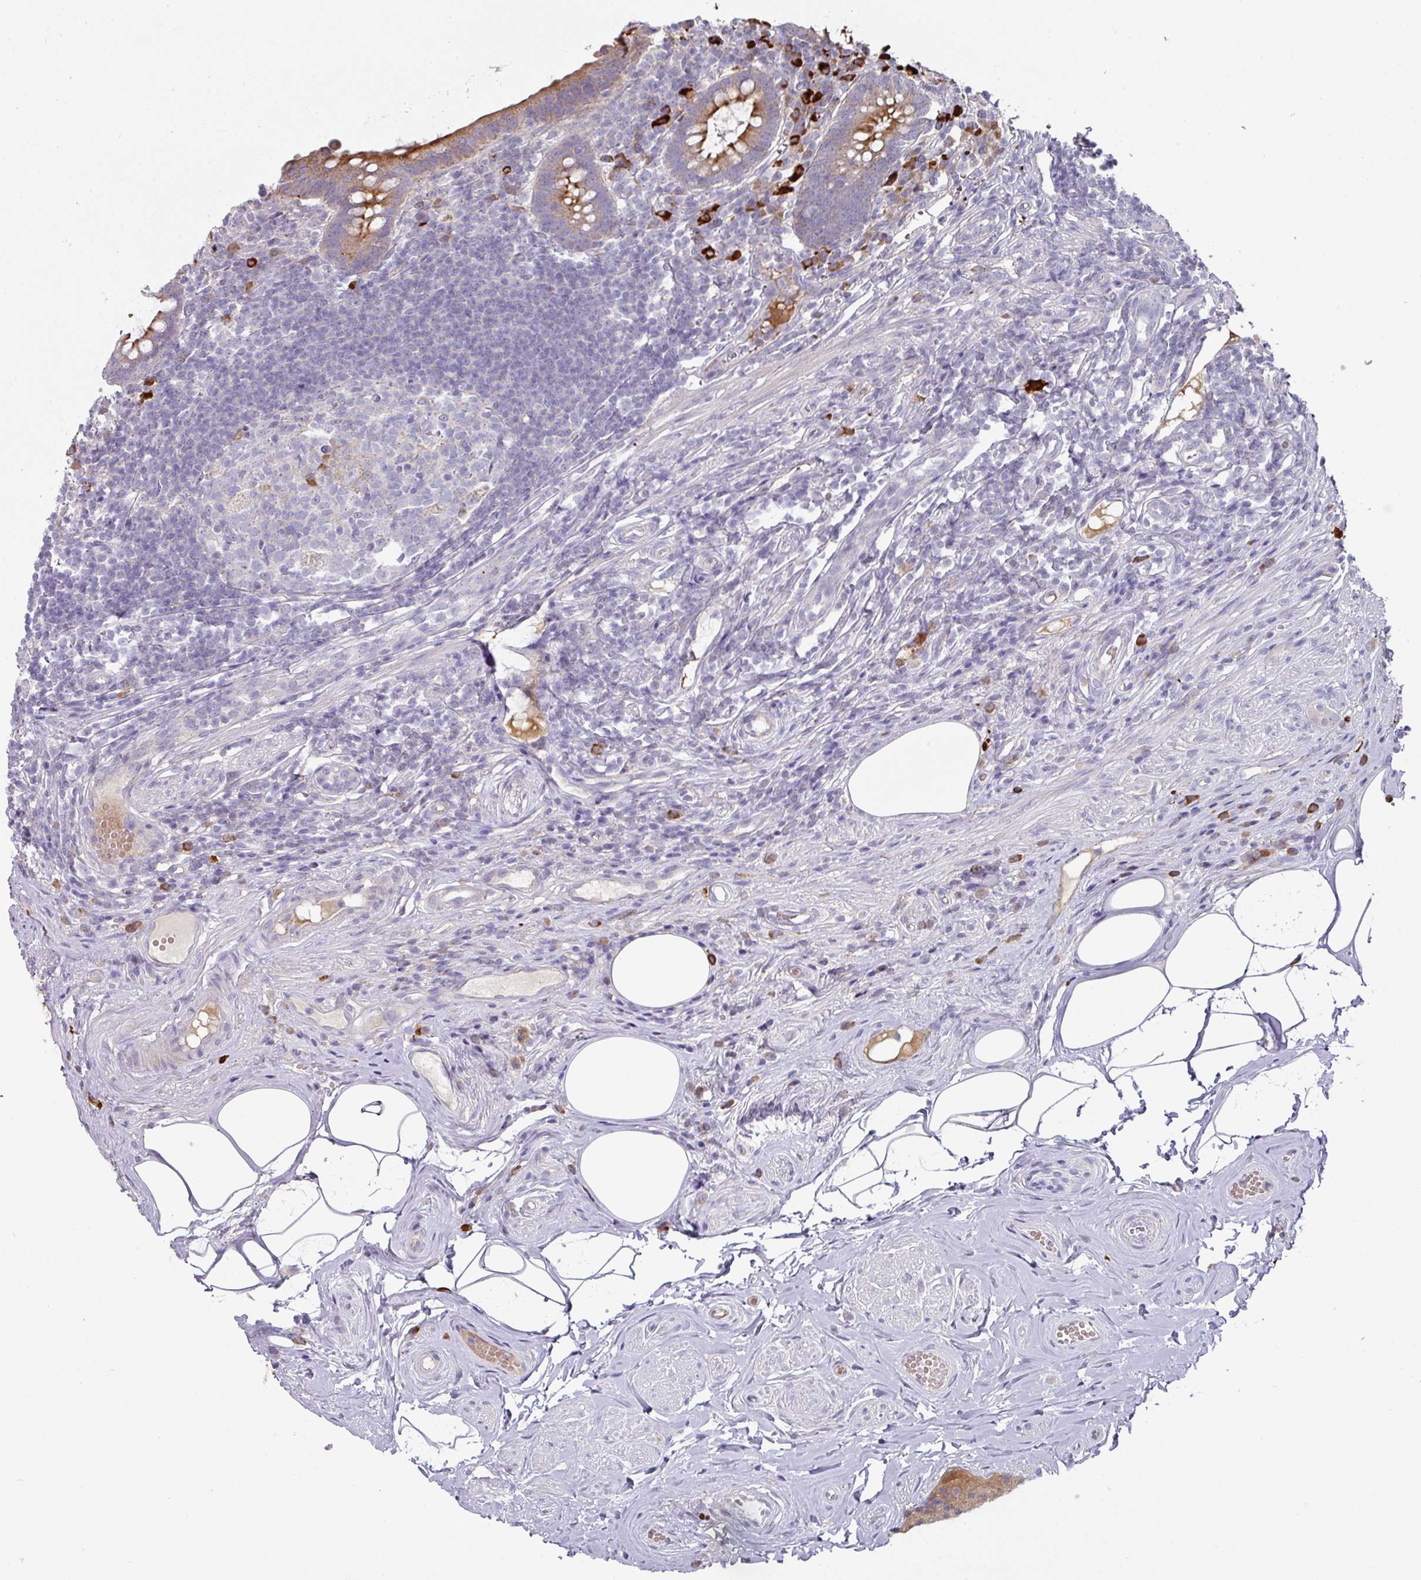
{"staining": {"intensity": "moderate", "quantity": ">75%", "location": "cytoplasmic/membranous"}, "tissue": "appendix", "cell_type": "Glandular cells", "image_type": "normal", "snomed": [{"axis": "morphology", "description": "Normal tissue, NOS"}, {"axis": "topography", "description": "Appendix"}], "caption": "Human appendix stained with a brown dye demonstrates moderate cytoplasmic/membranous positive expression in about >75% of glandular cells.", "gene": "IL4R", "patient": {"sex": "female", "age": 56}}